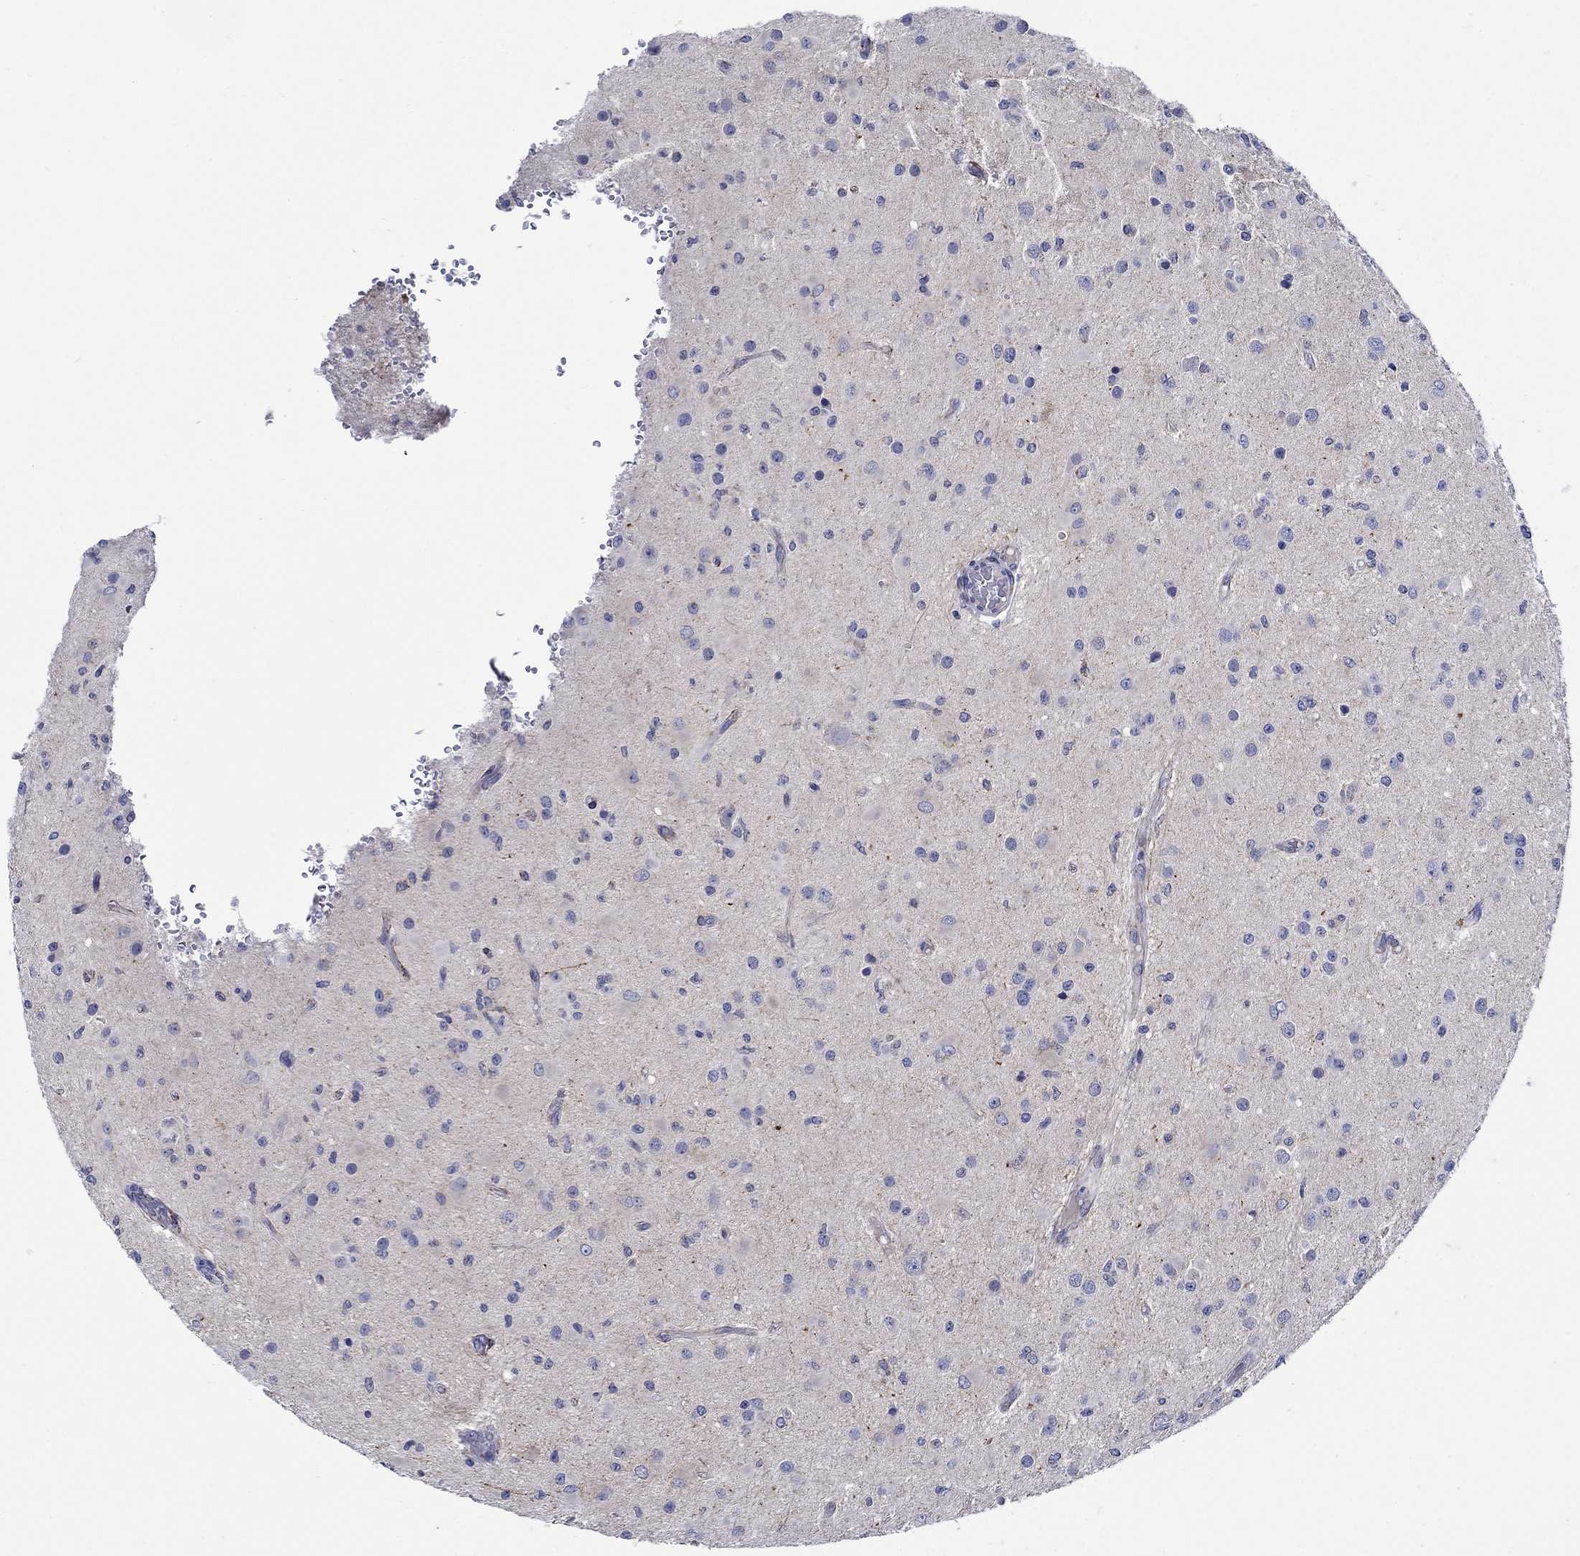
{"staining": {"intensity": "negative", "quantity": "none", "location": "none"}, "tissue": "glioma", "cell_type": "Tumor cells", "image_type": "cancer", "snomed": [{"axis": "morphology", "description": "Glioma, malignant, Low grade"}, {"axis": "topography", "description": "Brain"}], "caption": "Glioma was stained to show a protein in brown. There is no significant positivity in tumor cells.", "gene": "MC2R", "patient": {"sex": "female", "age": 45}}